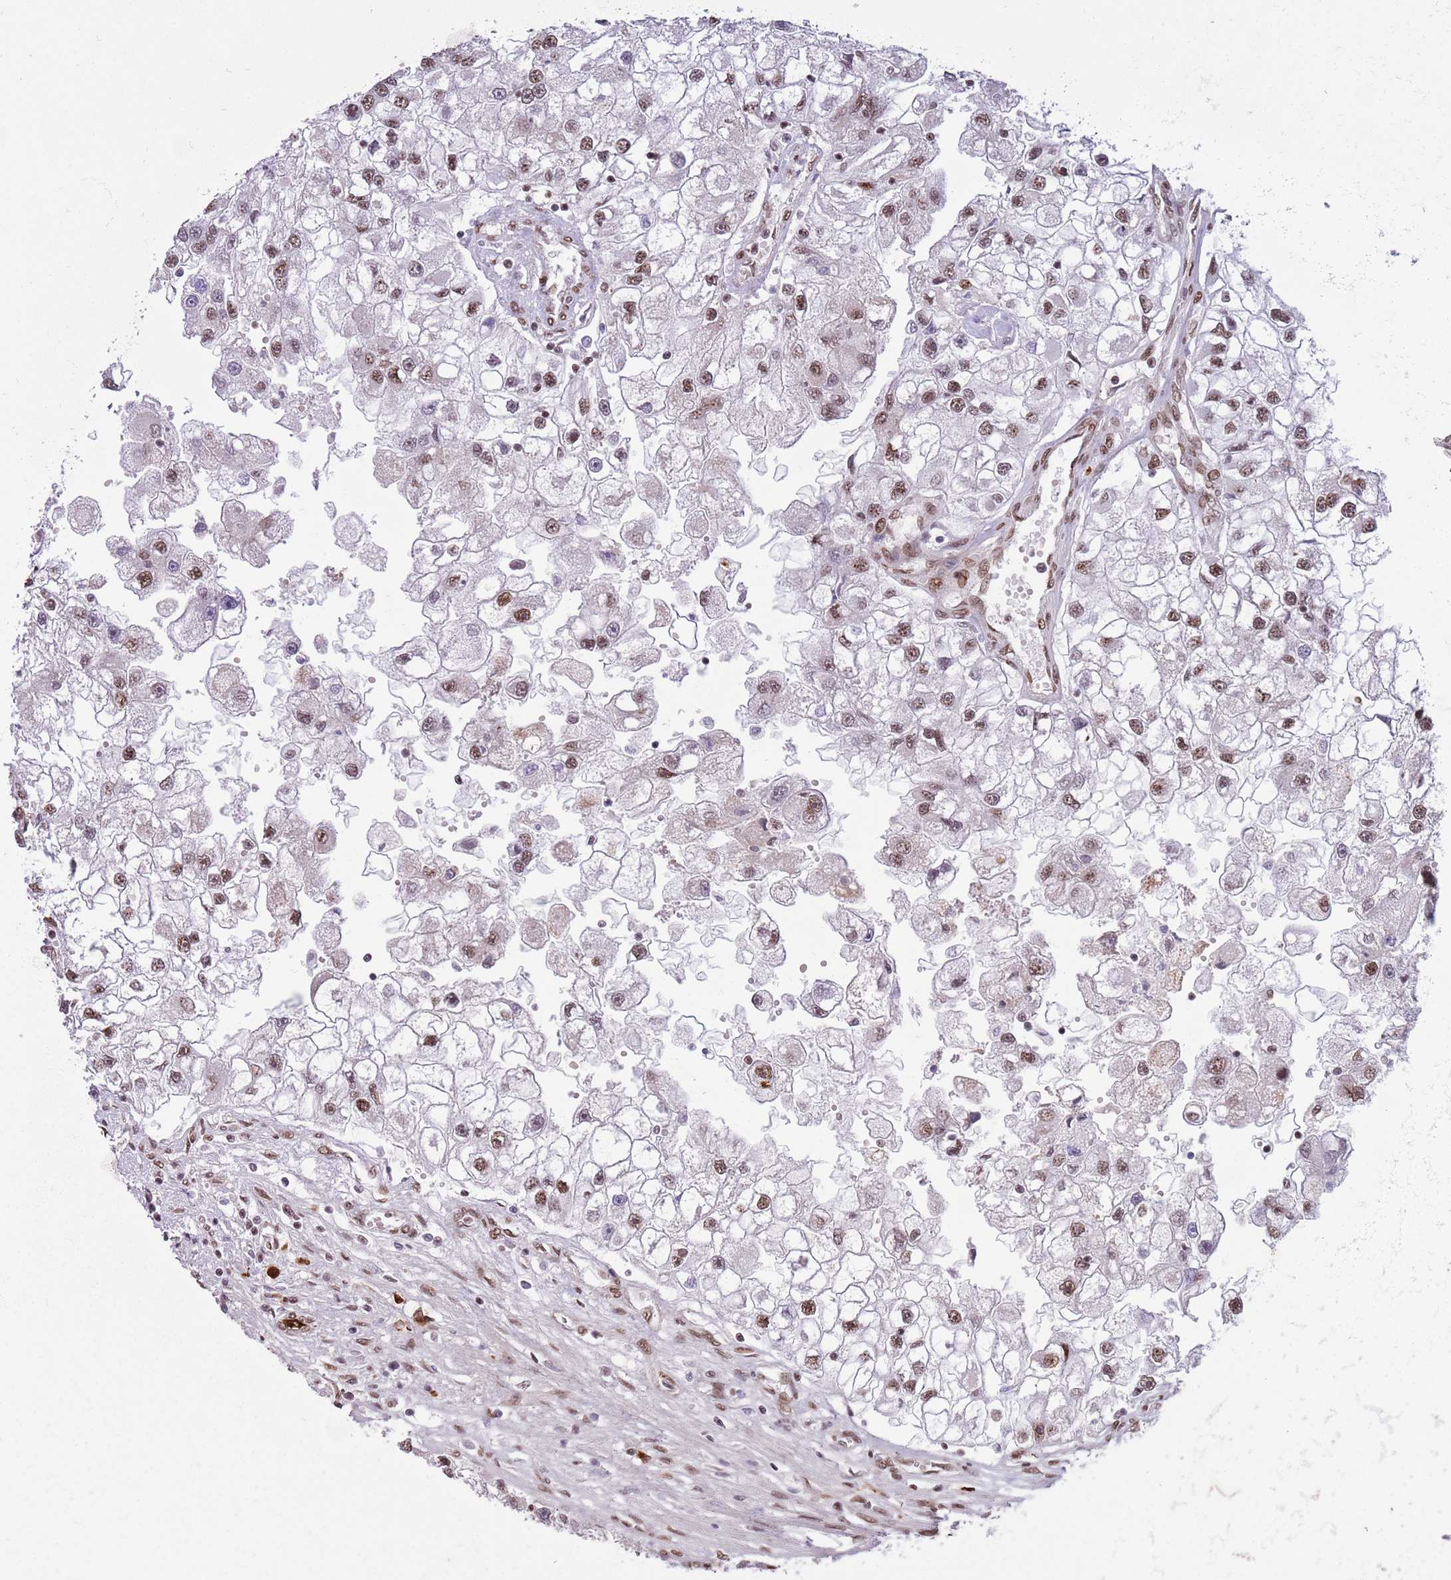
{"staining": {"intensity": "moderate", "quantity": ">75%", "location": "nuclear"}, "tissue": "renal cancer", "cell_type": "Tumor cells", "image_type": "cancer", "snomed": [{"axis": "morphology", "description": "Adenocarcinoma, NOS"}, {"axis": "topography", "description": "Kidney"}], "caption": "This histopathology image displays IHC staining of adenocarcinoma (renal), with medium moderate nuclear expression in approximately >75% of tumor cells.", "gene": "SIPA1L3", "patient": {"sex": "male", "age": 63}}